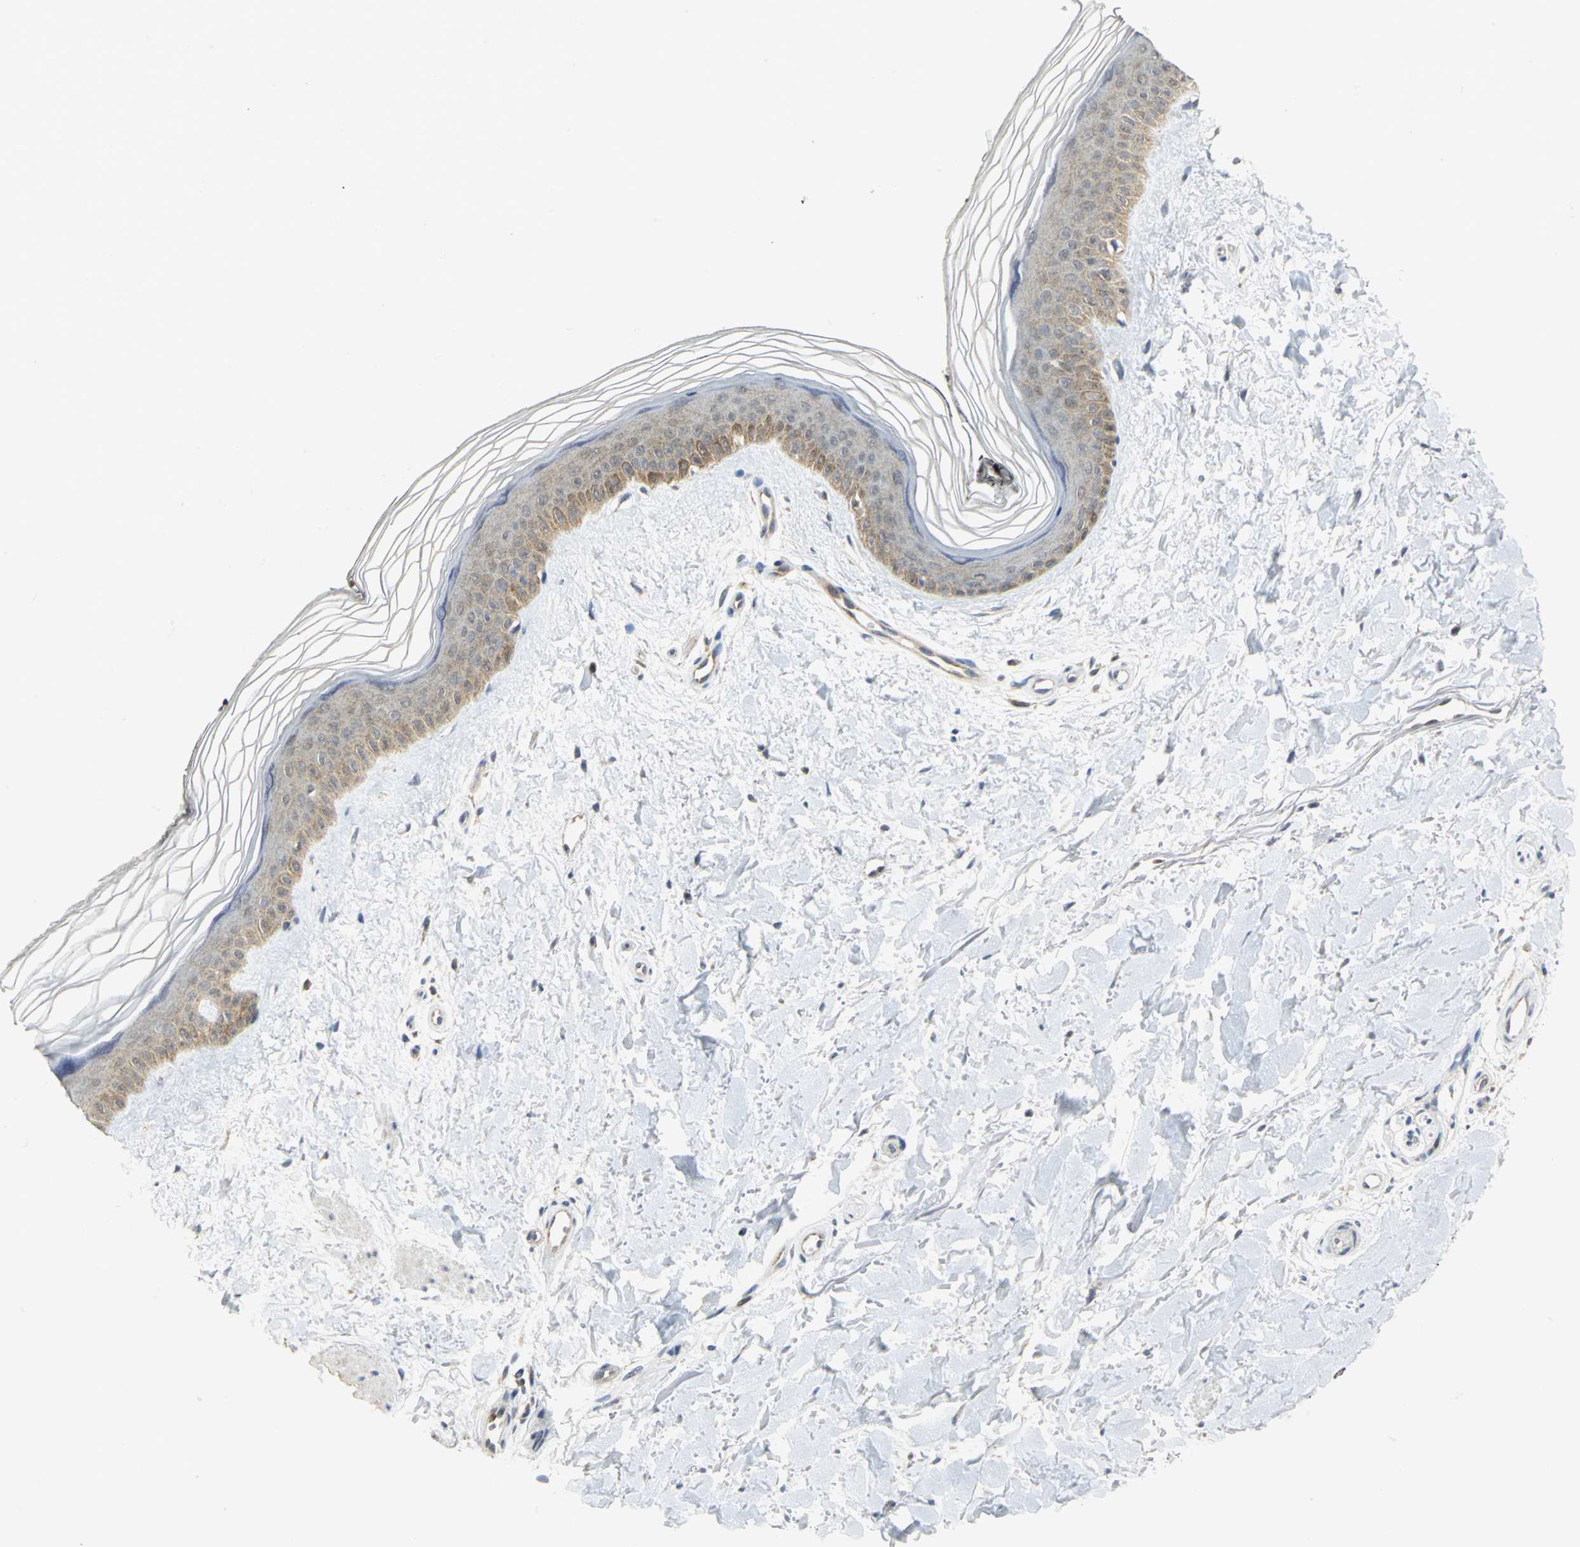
{"staining": {"intensity": "moderate", "quantity": ">75%", "location": "cytoplasmic/membranous"}, "tissue": "skin", "cell_type": "Fibroblasts", "image_type": "normal", "snomed": [{"axis": "morphology", "description": "Normal tissue, NOS"}, {"axis": "topography", "description": "Skin"}], "caption": "Immunohistochemistry (IHC) photomicrograph of normal skin stained for a protein (brown), which demonstrates medium levels of moderate cytoplasmic/membranous positivity in about >75% of fibroblasts.", "gene": "PPIA", "patient": {"sex": "female", "age": 19}}